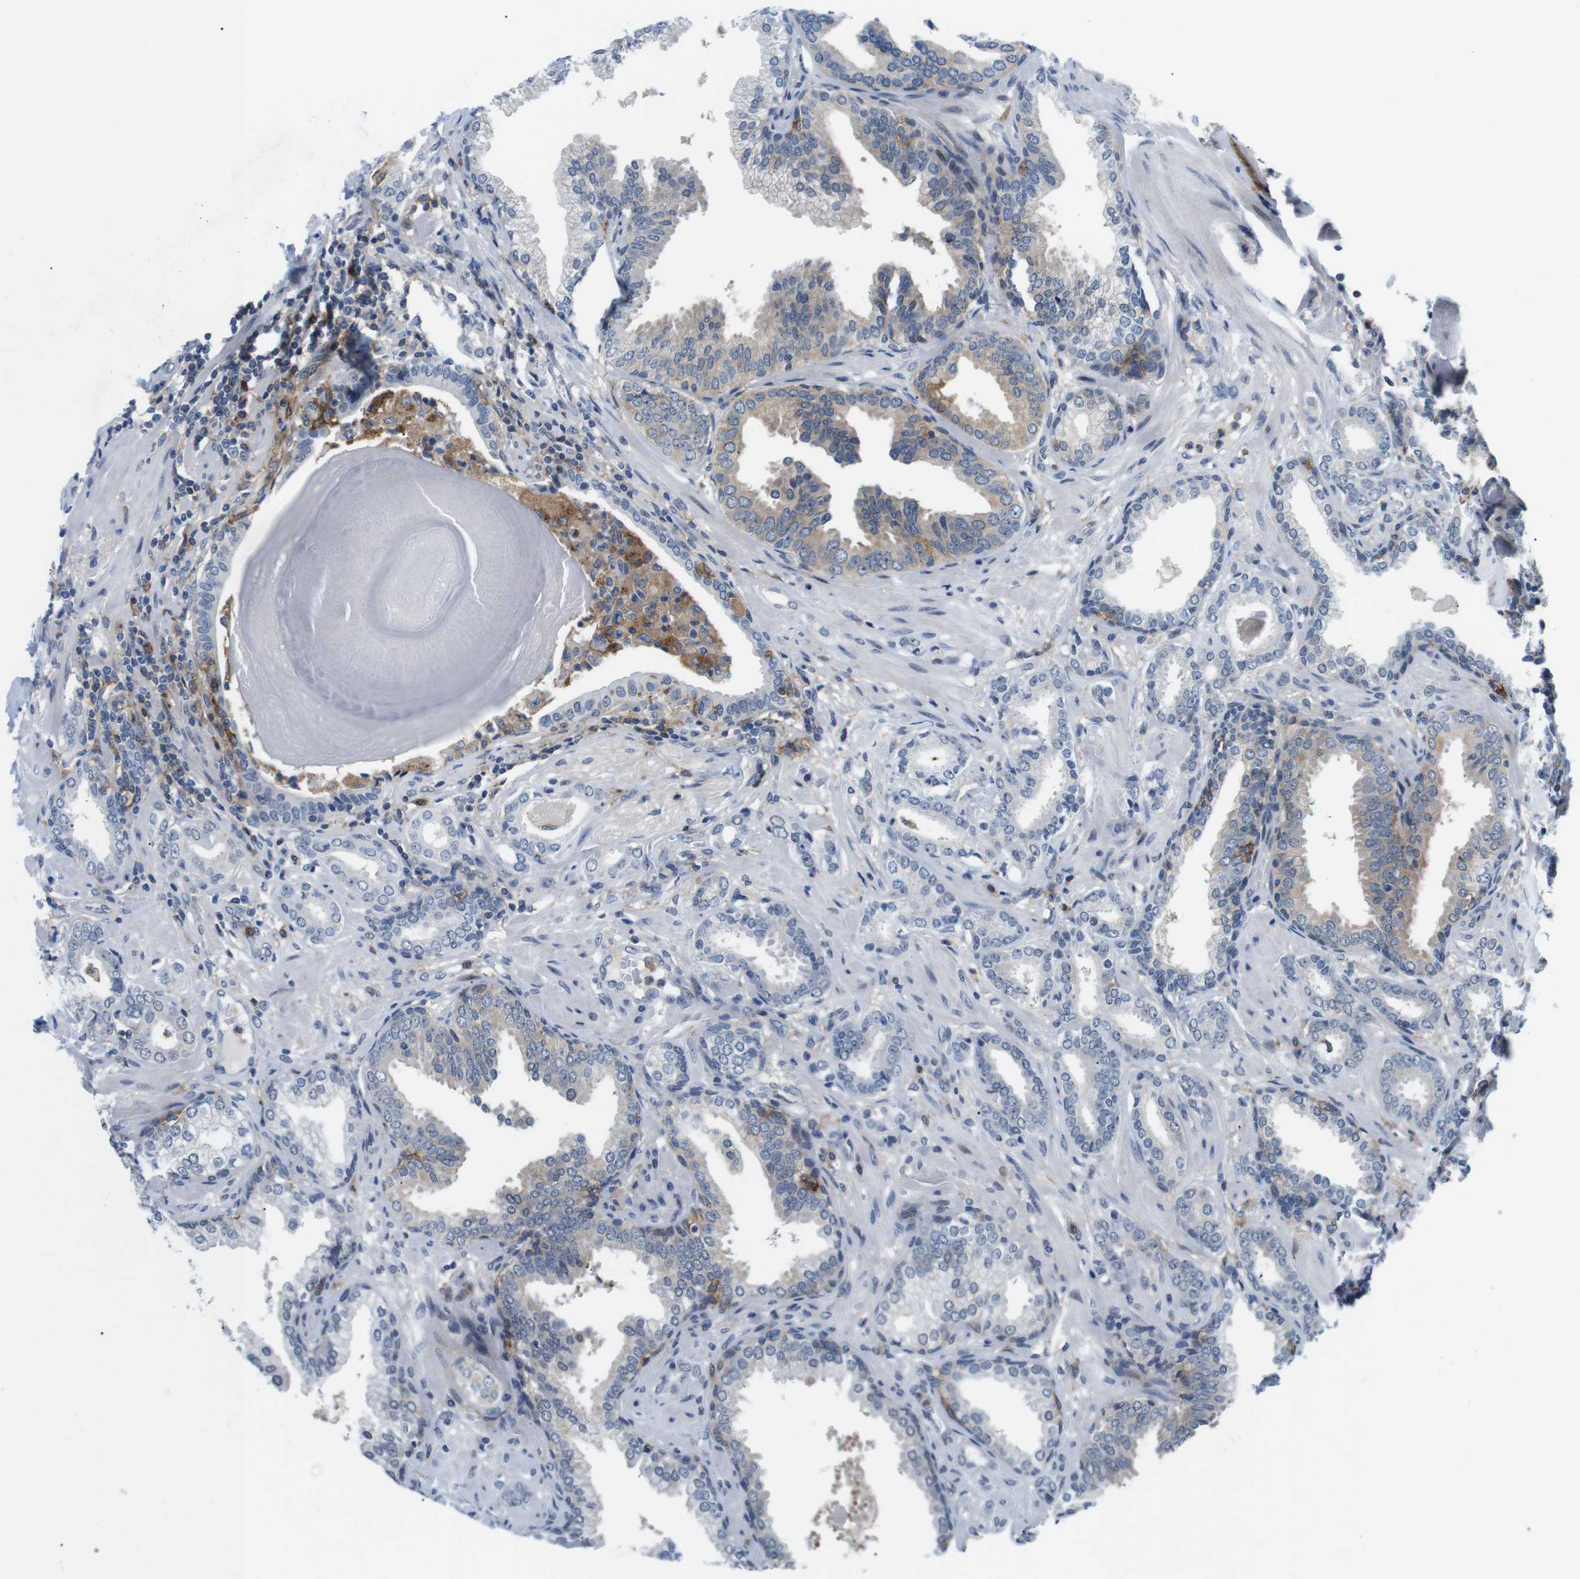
{"staining": {"intensity": "weak", "quantity": "<25%", "location": "cytoplasmic/membranous"}, "tissue": "prostate cancer", "cell_type": "Tumor cells", "image_type": "cancer", "snomed": [{"axis": "morphology", "description": "Adenocarcinoma, Low grade"}, {"axis": "topography", "description": "Prostate"}], "caption": "Human prostate cancer (low-grade adenocarcinoma) stained for a protein using immunohistochemistry exhibits no expression in tumor cells.", "gene": "CD300C", "patient": {"sex": "male", "age": 53}}